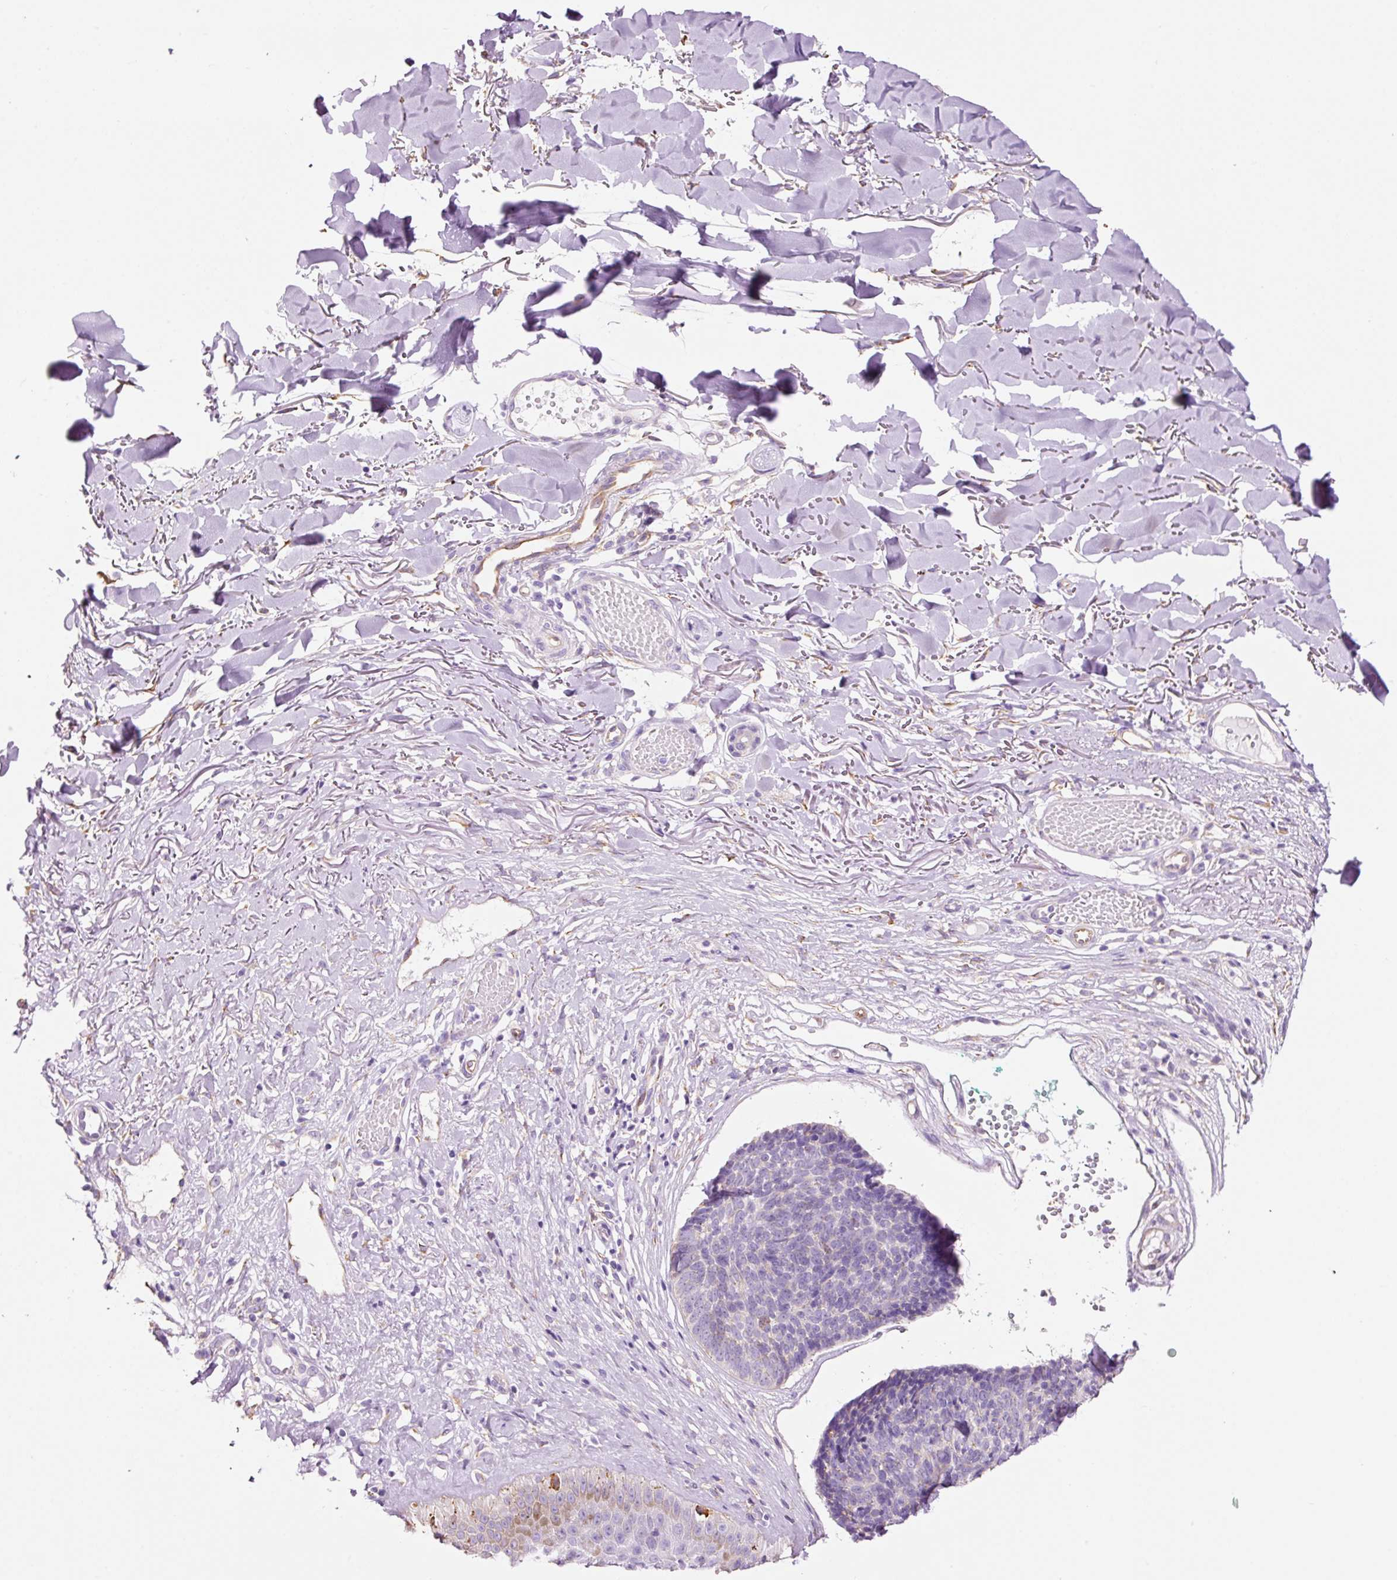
{"staining": {"intensity": "negative", "quantity": "none", "location": "none"}, "tissue": "skin cancer", "cell_type": "Tumor cells", "image_type": "cancer", "snomed": [{"axis": "morphology", "description": "Basal cell carcinoma"}, {"axis": "topography", "description": "Skin"}, {"axis": "topography", "description": "Skin of neck"}, {"axis": "topography", "description": "Skin of shoulder"}, {"axis": "topography", "description": "Skin of back"}], "caption": "The micrograph reveals no significant positivity in tumor cells of basal cell carcinoma (skin).", "gene": "GCG", "patient": {"sex": "male", "age": 80}}